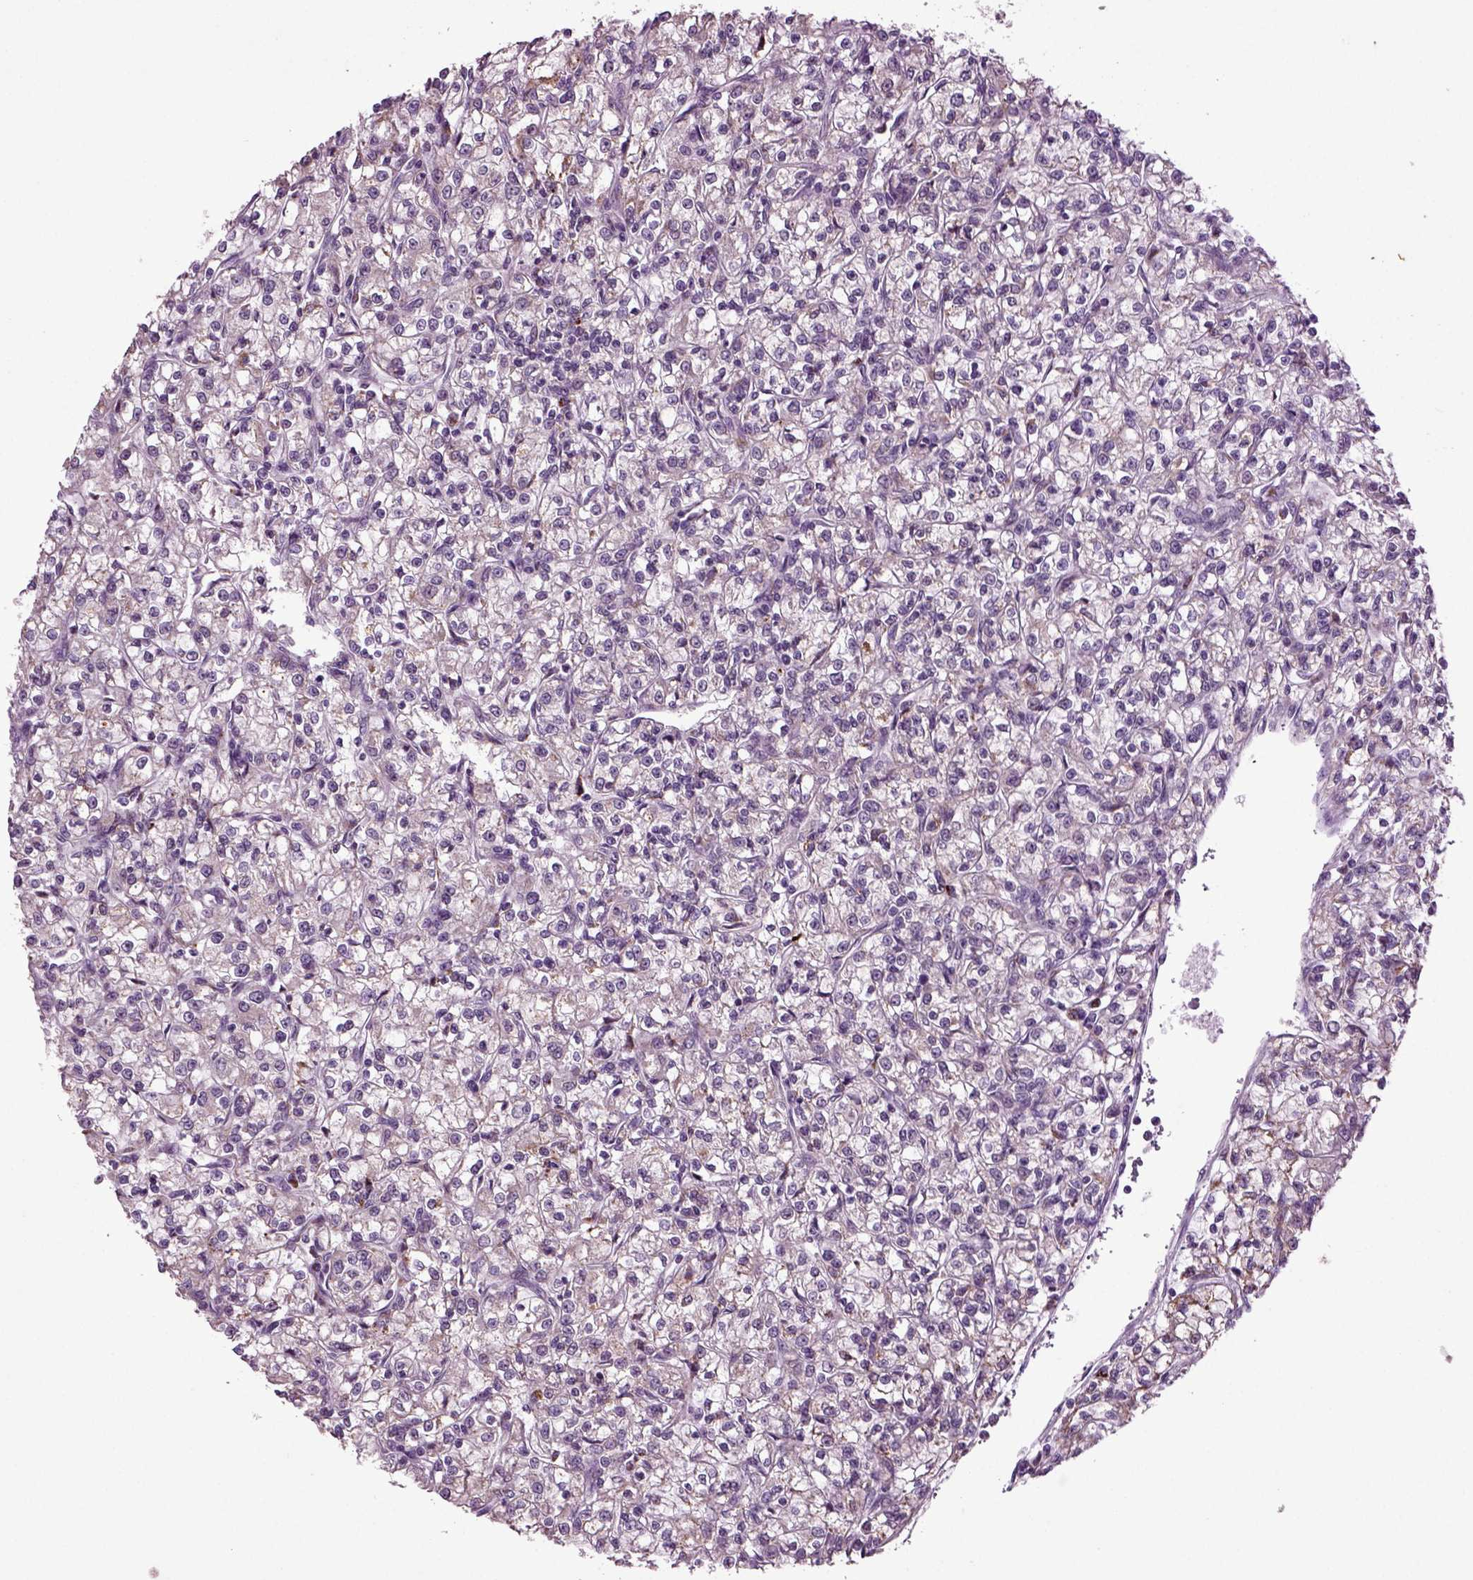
{"staining": {"intensity": "moderate", "quantity": "<25%", "location": "cytoplasmic/membranous"}, "tissue": "renal cancer", "cell_type": "Tumor cells", "image_type": "cancer", "snomed": [{"axis": "morphology", "description": "Adenocarcinoma, NOS"}, {"axis": "topography", "description": "Kidney"}], "caption": "DAB immunohistochemical staining of human adenocarcinoma (renal) reveals moderate cytoplasmic/membranous protein positivity in approximately <25% of tumor cells.", "gene": "SLC17A6", "patient": {"sex": "female", "age": 59}}